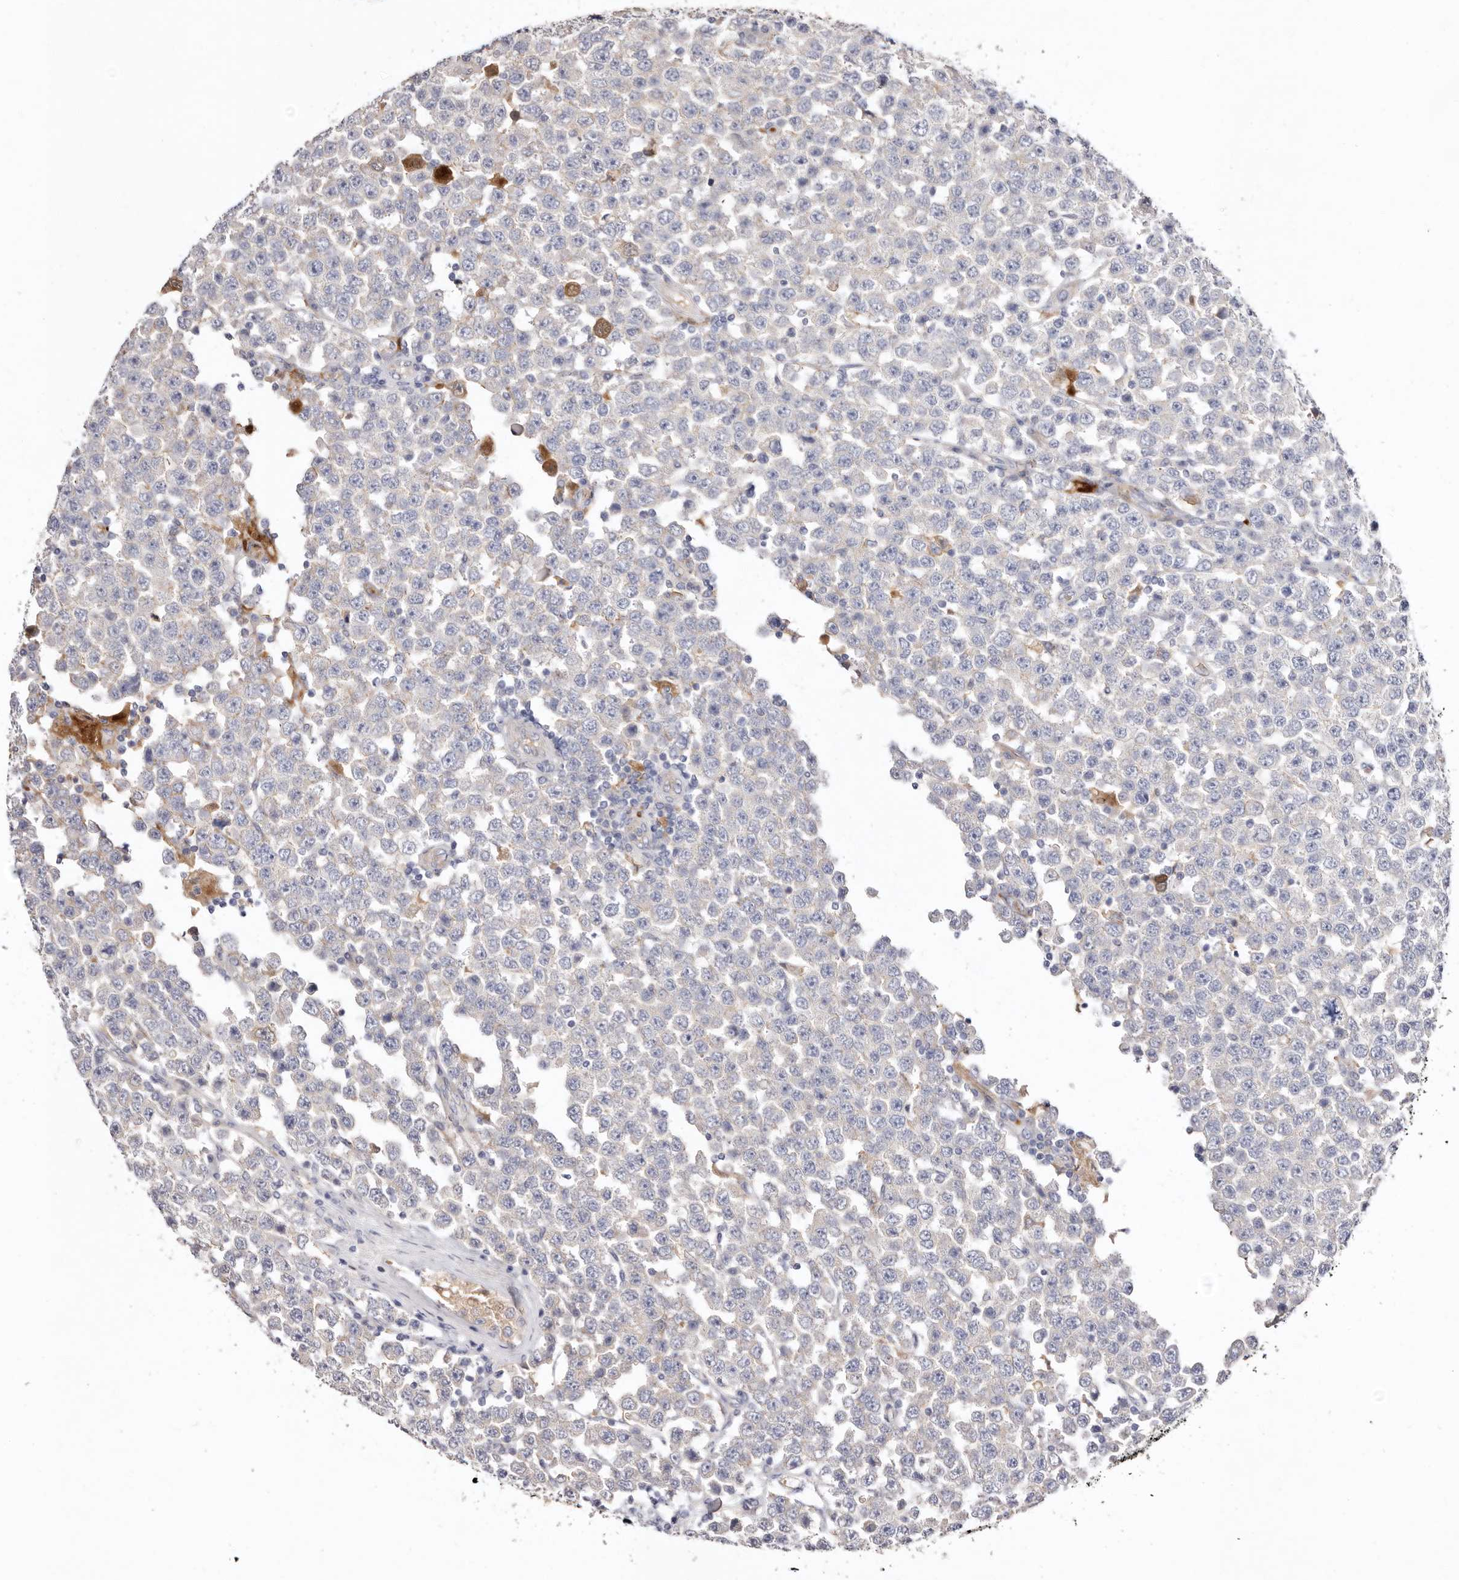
{"staining": {"intensity": "negative", "quantity": "none", "location": "none"}, "tissue": "testis cancer", "cell_type": "Tumor cells", "image_type": "cancer", "snomed": [{"axis": "morphology", "description": "Seminoma, NOS"}, {"axis": "topography", "description": "Testis"}], "caption": "DAB immunohistochemical staining of human seminoma (testis) shows no significant staining in tumor cells.", "gene": "LMLN", "patient": {"sex": "male", "age": 28}}